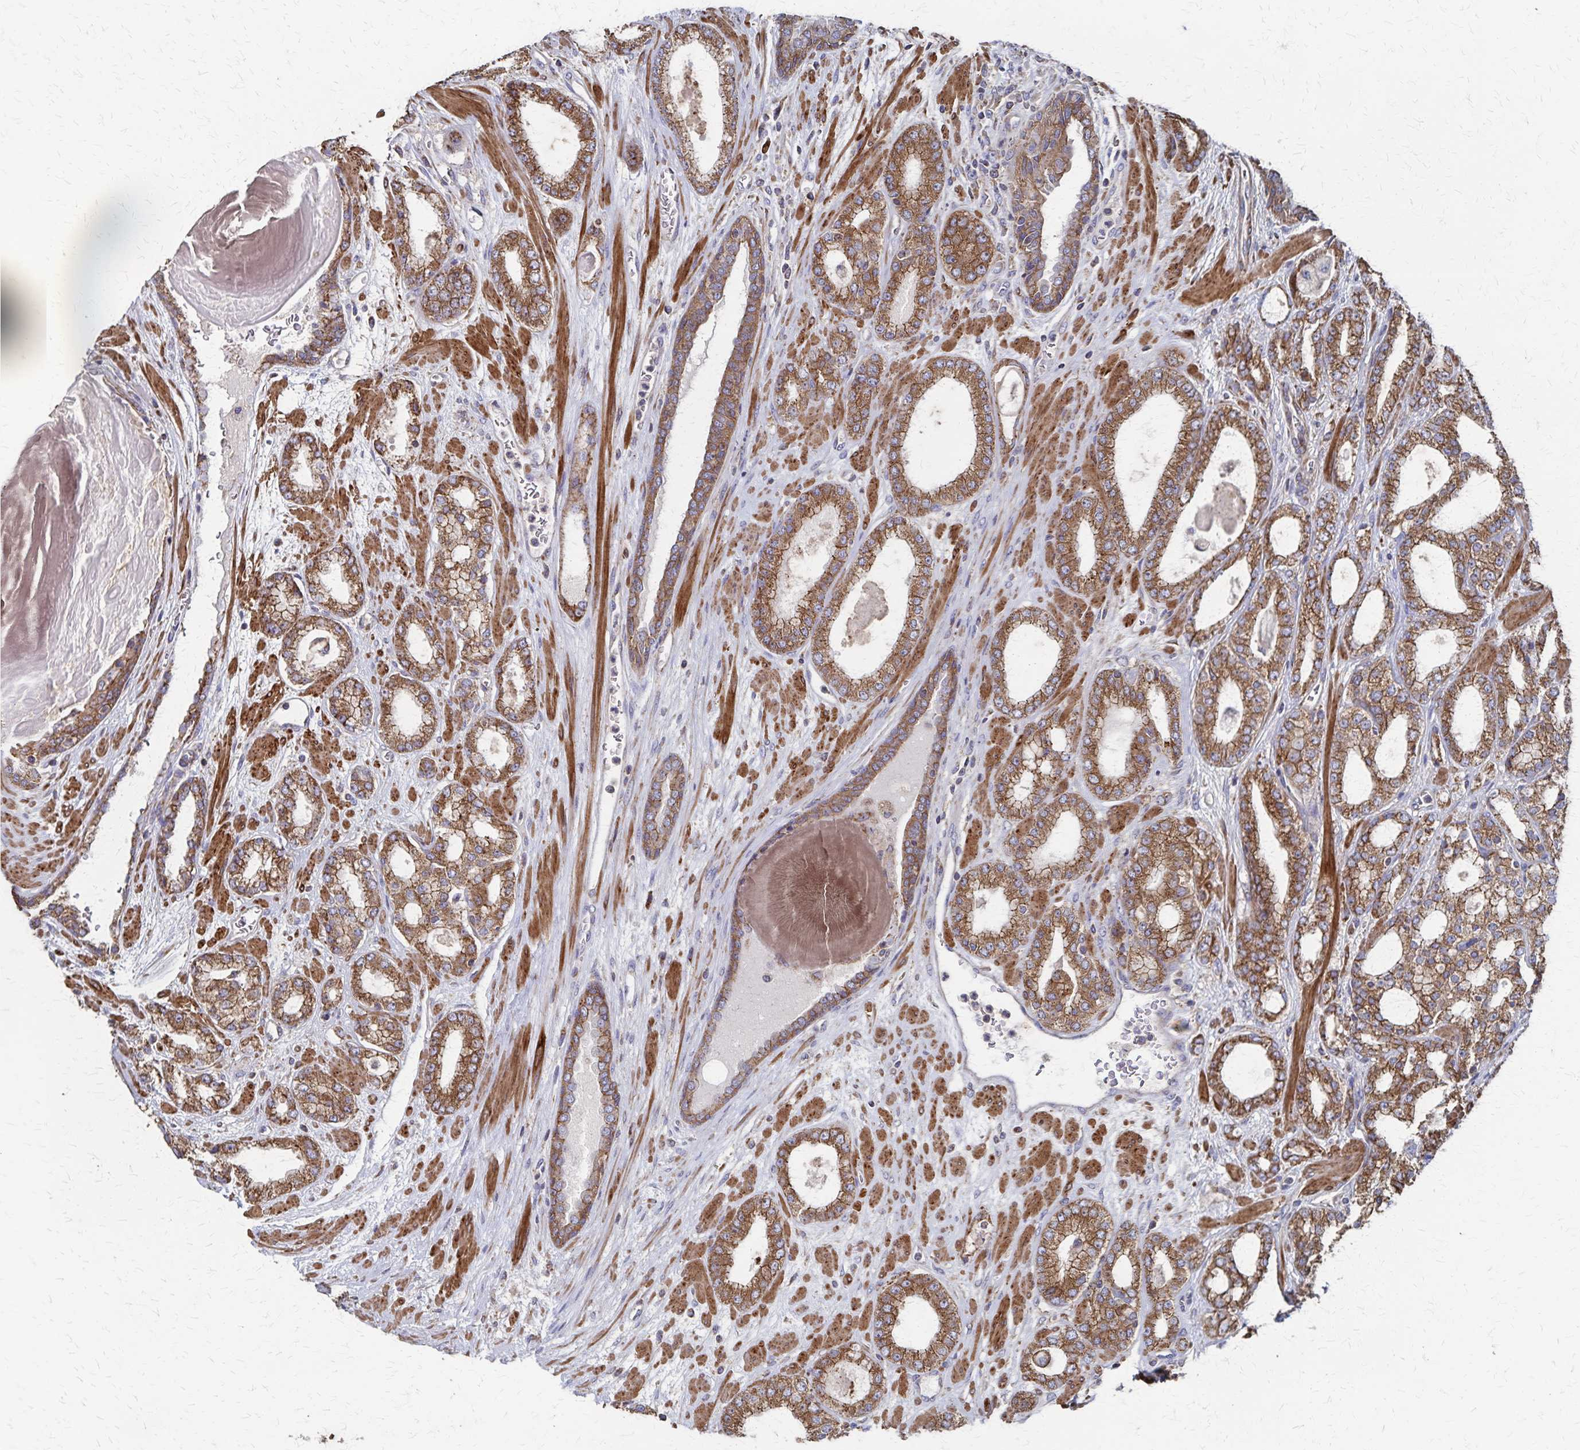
{"staining": {"intensity": "moderate", "quantity": ">75%", "location": "cytoplasmic/membranous"}, "tissue": "prostate cancer", "cell_type": "Tumor cells", "image_type": "cancer", "snomed": [{"axis": "morphology", "description": "Adenocarcinoma, High grade"}, {"axis": "topography", "description": "Prostate"}], "caption": "Prostate adenocarcinoma (high-grade) stained with a brown dye displays moderate cytoplasmic/membranous positive staining in approximately >75% of tumor cells.", "gene": "PGAP2", "patient": {"sex": "male", "age": 64}}